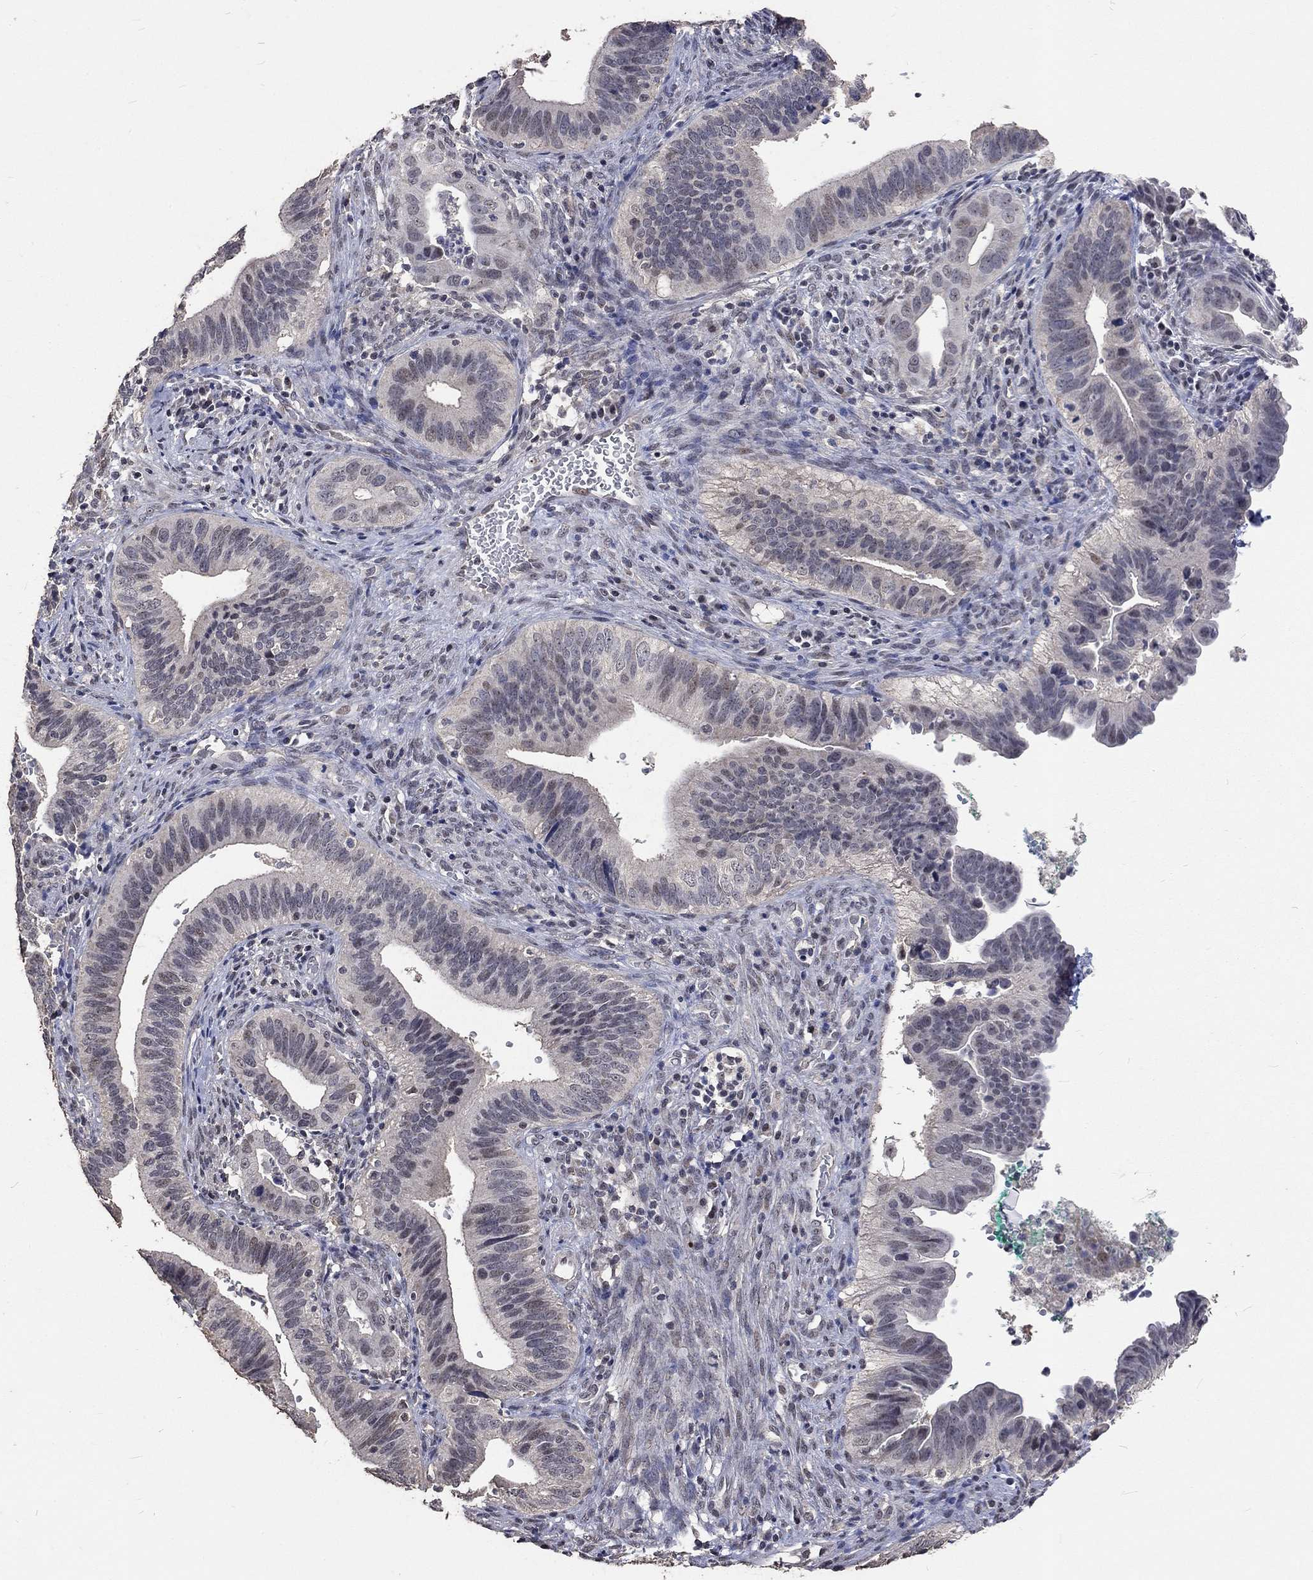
{"staining": {"intensity": "negative", "quantity": "none", "location": "none"}, "tissue": "cervical cancer", "cell_type": "Tumor cells", "image_type": "cancer", "snomed": [{"axis": "morphology", "description": "Adenocarcinoma, NOS"}, {"axis": "topography", "description": "Cervix"}], "caption": "This is a micrograph of immunohistochemistry staining of cervical cancer (adenocarcinoma), which shows no positivity in tumor cells.", "gene": "SPATA33", "patient": {"sex": "female", "age": 42}}